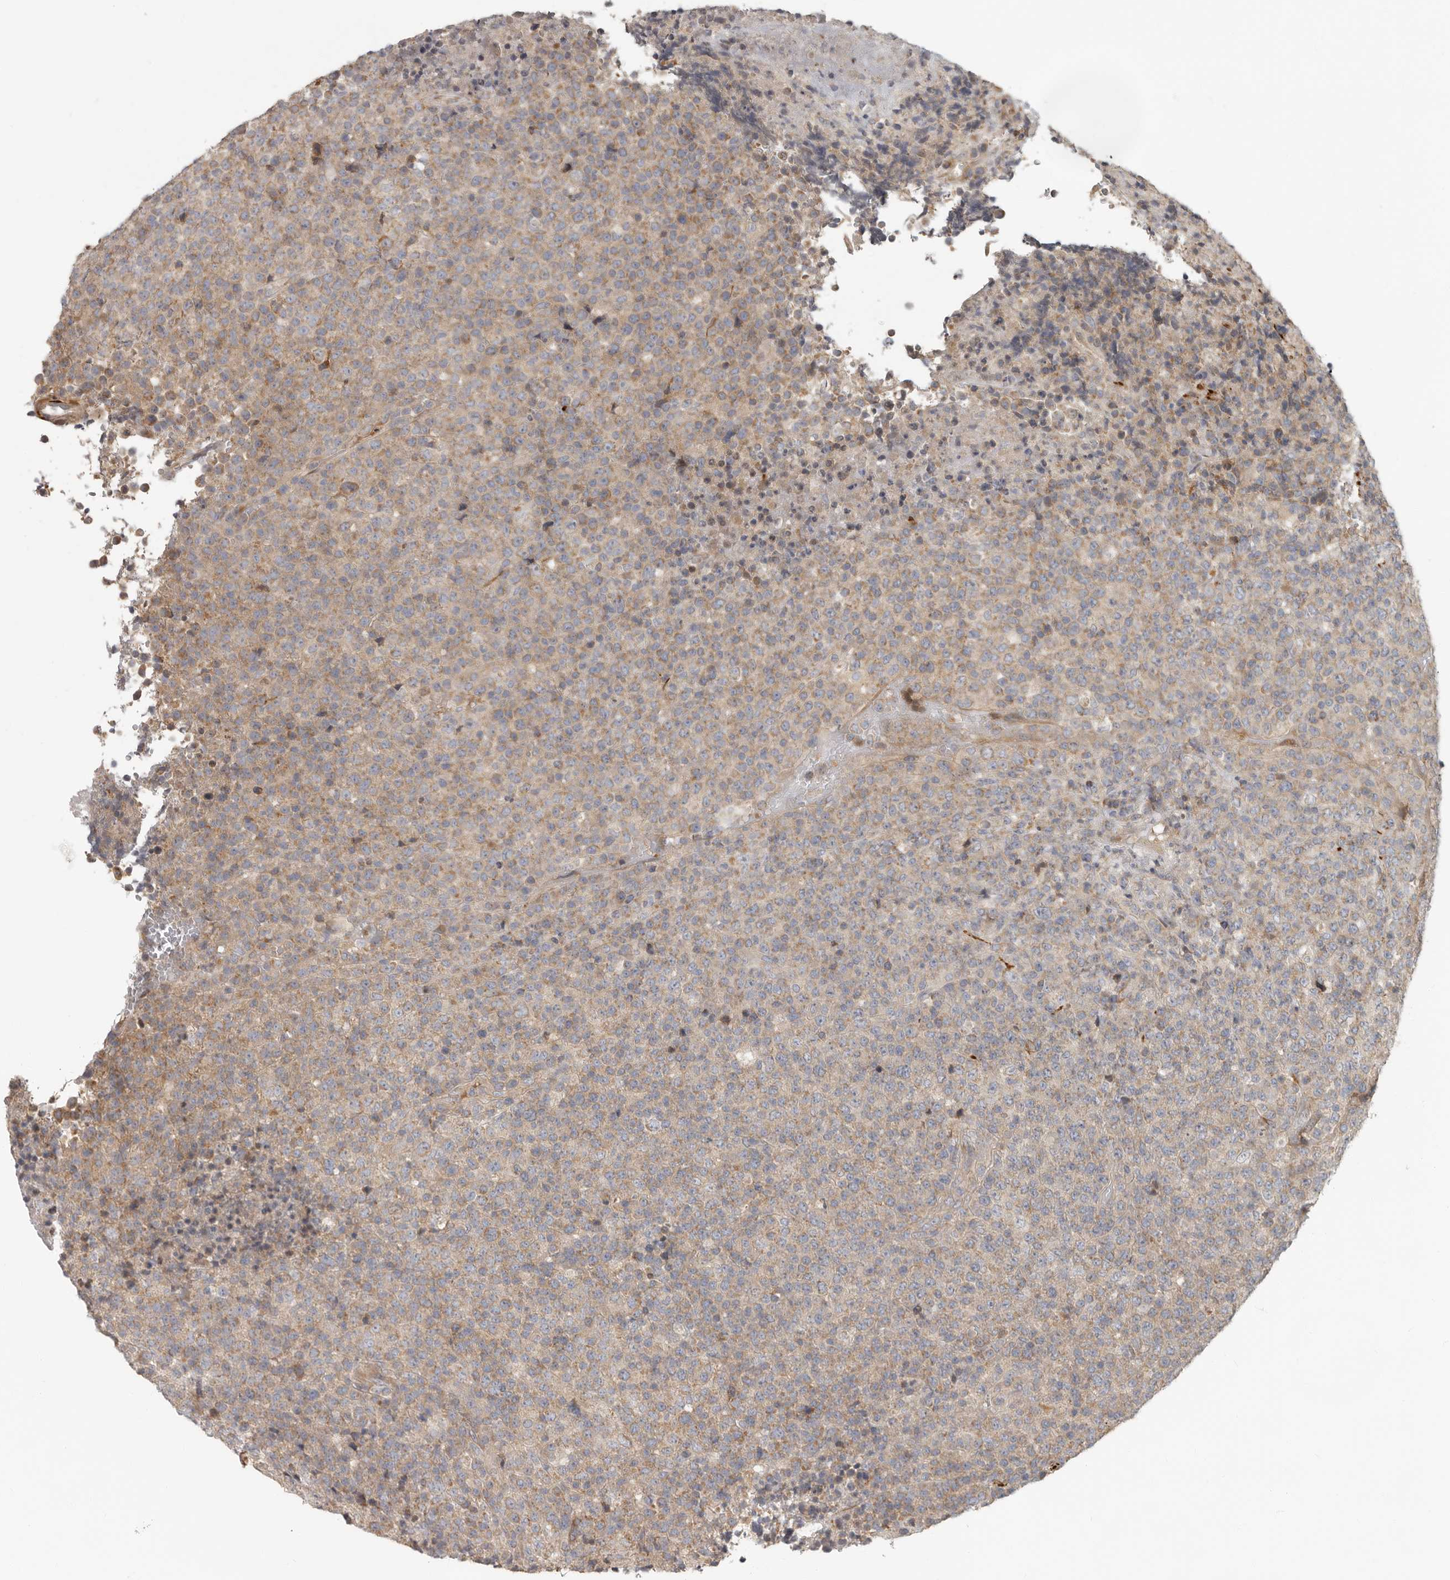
{"staining": {"intensity": "weak", "quantity": "25%-75%", "location": "cytoplasmic/membranous"}, "tissue": "lymphoma", "cell_type": "Tumor cells", "image_type": "cancer", "snomed": [{"axis": "morphology", "description": "Malignant lymphoma, non-Hodgkin's type, High grade"}, {"axis": "topography", "description": "Lymph node"}], "caption": "Immunohistochemical staining of human high-grade malignant lymphoma, non-Hodgkin's type demonstrates low levels of weak cytoplasmic/membranous expression in approximately 25%-75% of tumor cells.", "gene": "UNK", "patient": {"sex": "male", "age": 13}}